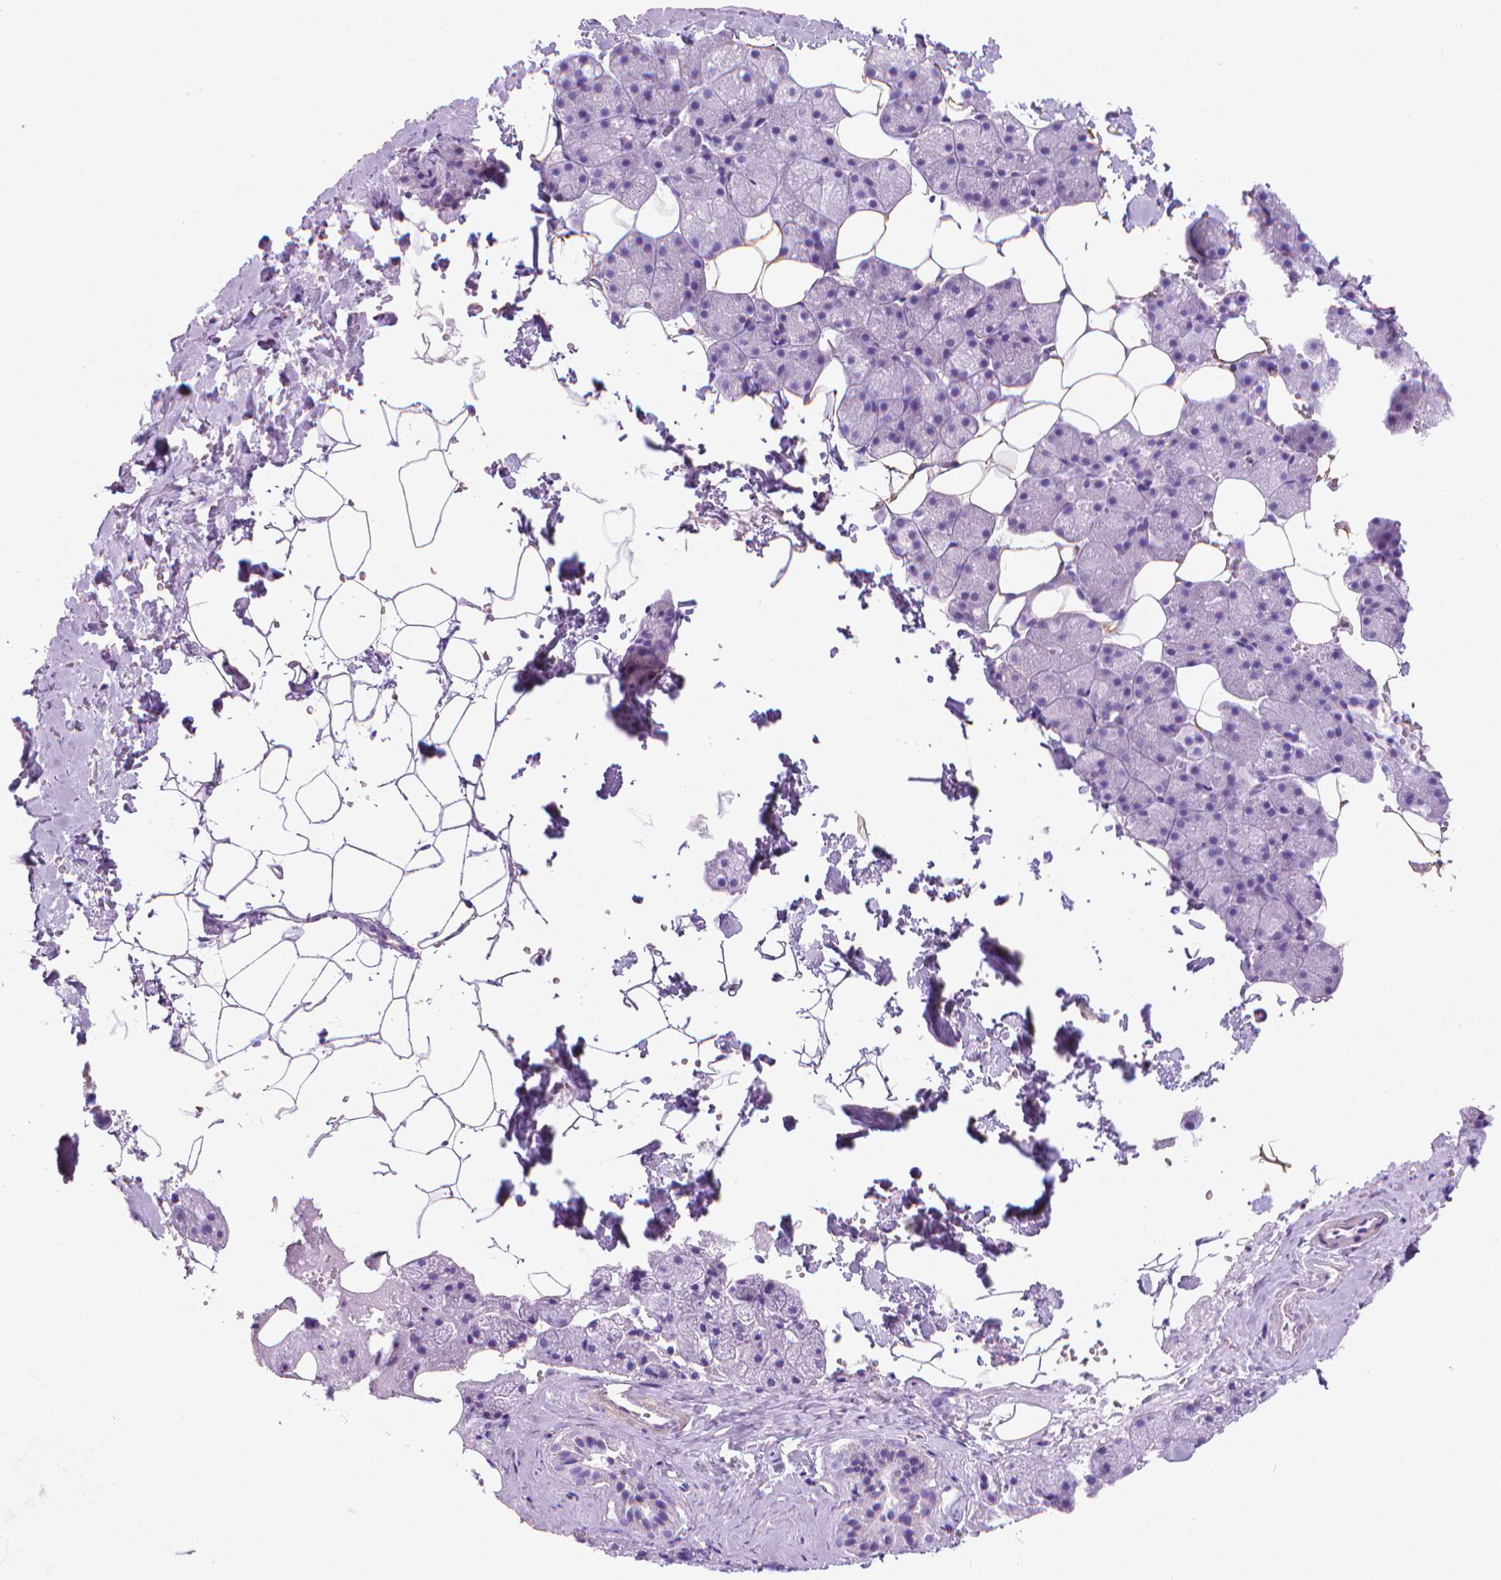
{"staining": {"intensity": "negative", "quantity": "none", "location": "none"}, "tissue": "salivary gland", "cell_type": "Glandular cells", "image_type": "normal", "snomed": [{"axis": "morphology", "description": "Normal tissue, NOS"}, {"axis": "topography", "description": "Salivary gland"}], "caption": "Immunohistochemical staining of normal human salivary gland shows no significant staining in glandular cells.", "gene": "FASN", "patient": {"sex": "male", "age": 38}}